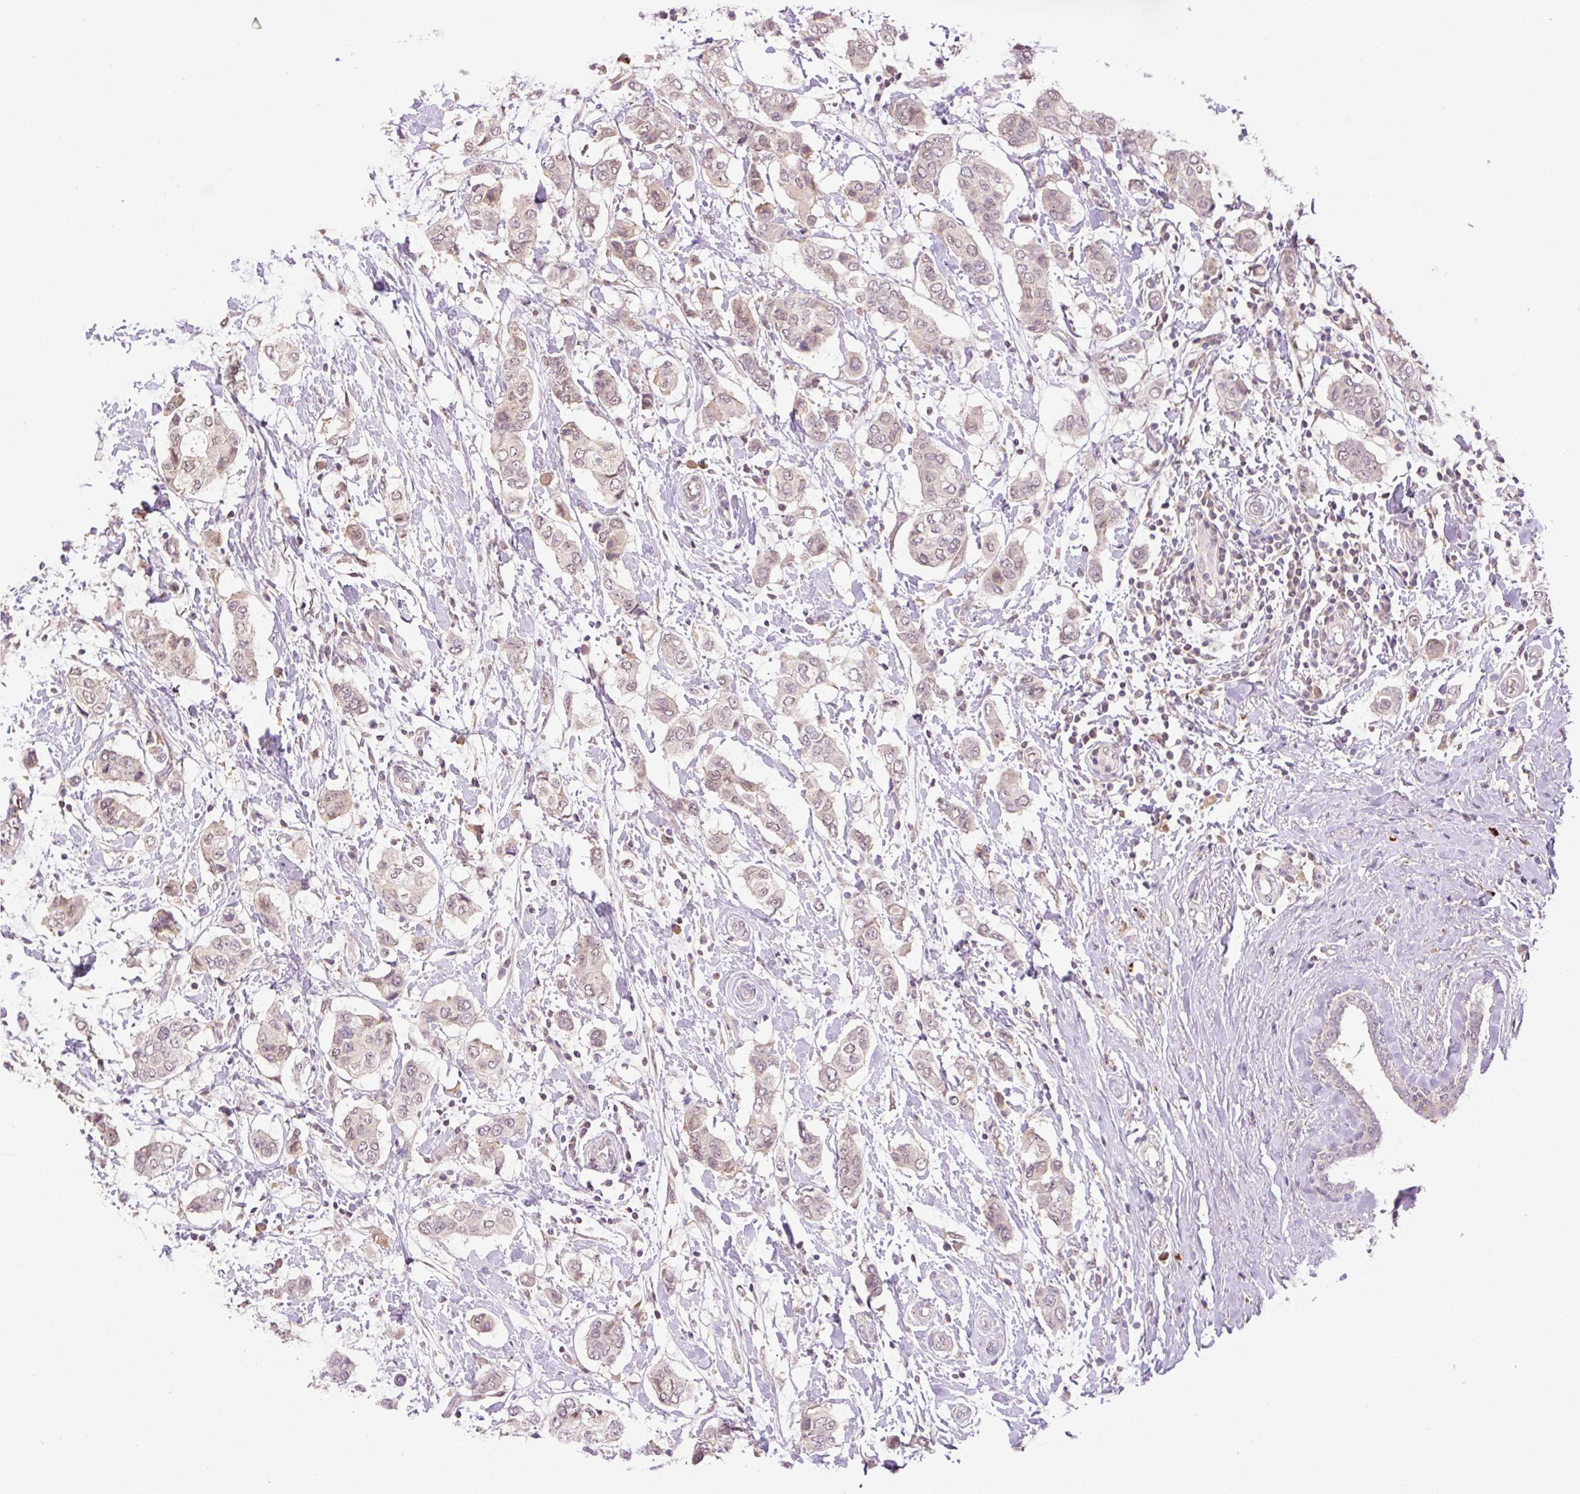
{"staining": {"intensity": "negative", "quantity": "none", "location": "none"}, "tissue": "breast cancer", "cell_type": "Tumor cells", "image_type": "cancer", "snomed": [{"axis": "morphology", "description": "Lobular carcinoma"}, {"axis": "topography", "description": "Breast"}], "caption": "Breast cancer was stained to show a protein in brown. There is no significant positivity in tumor cells.", "gene": "HABP4", "patient": {"sex": "female", "age": 51}}